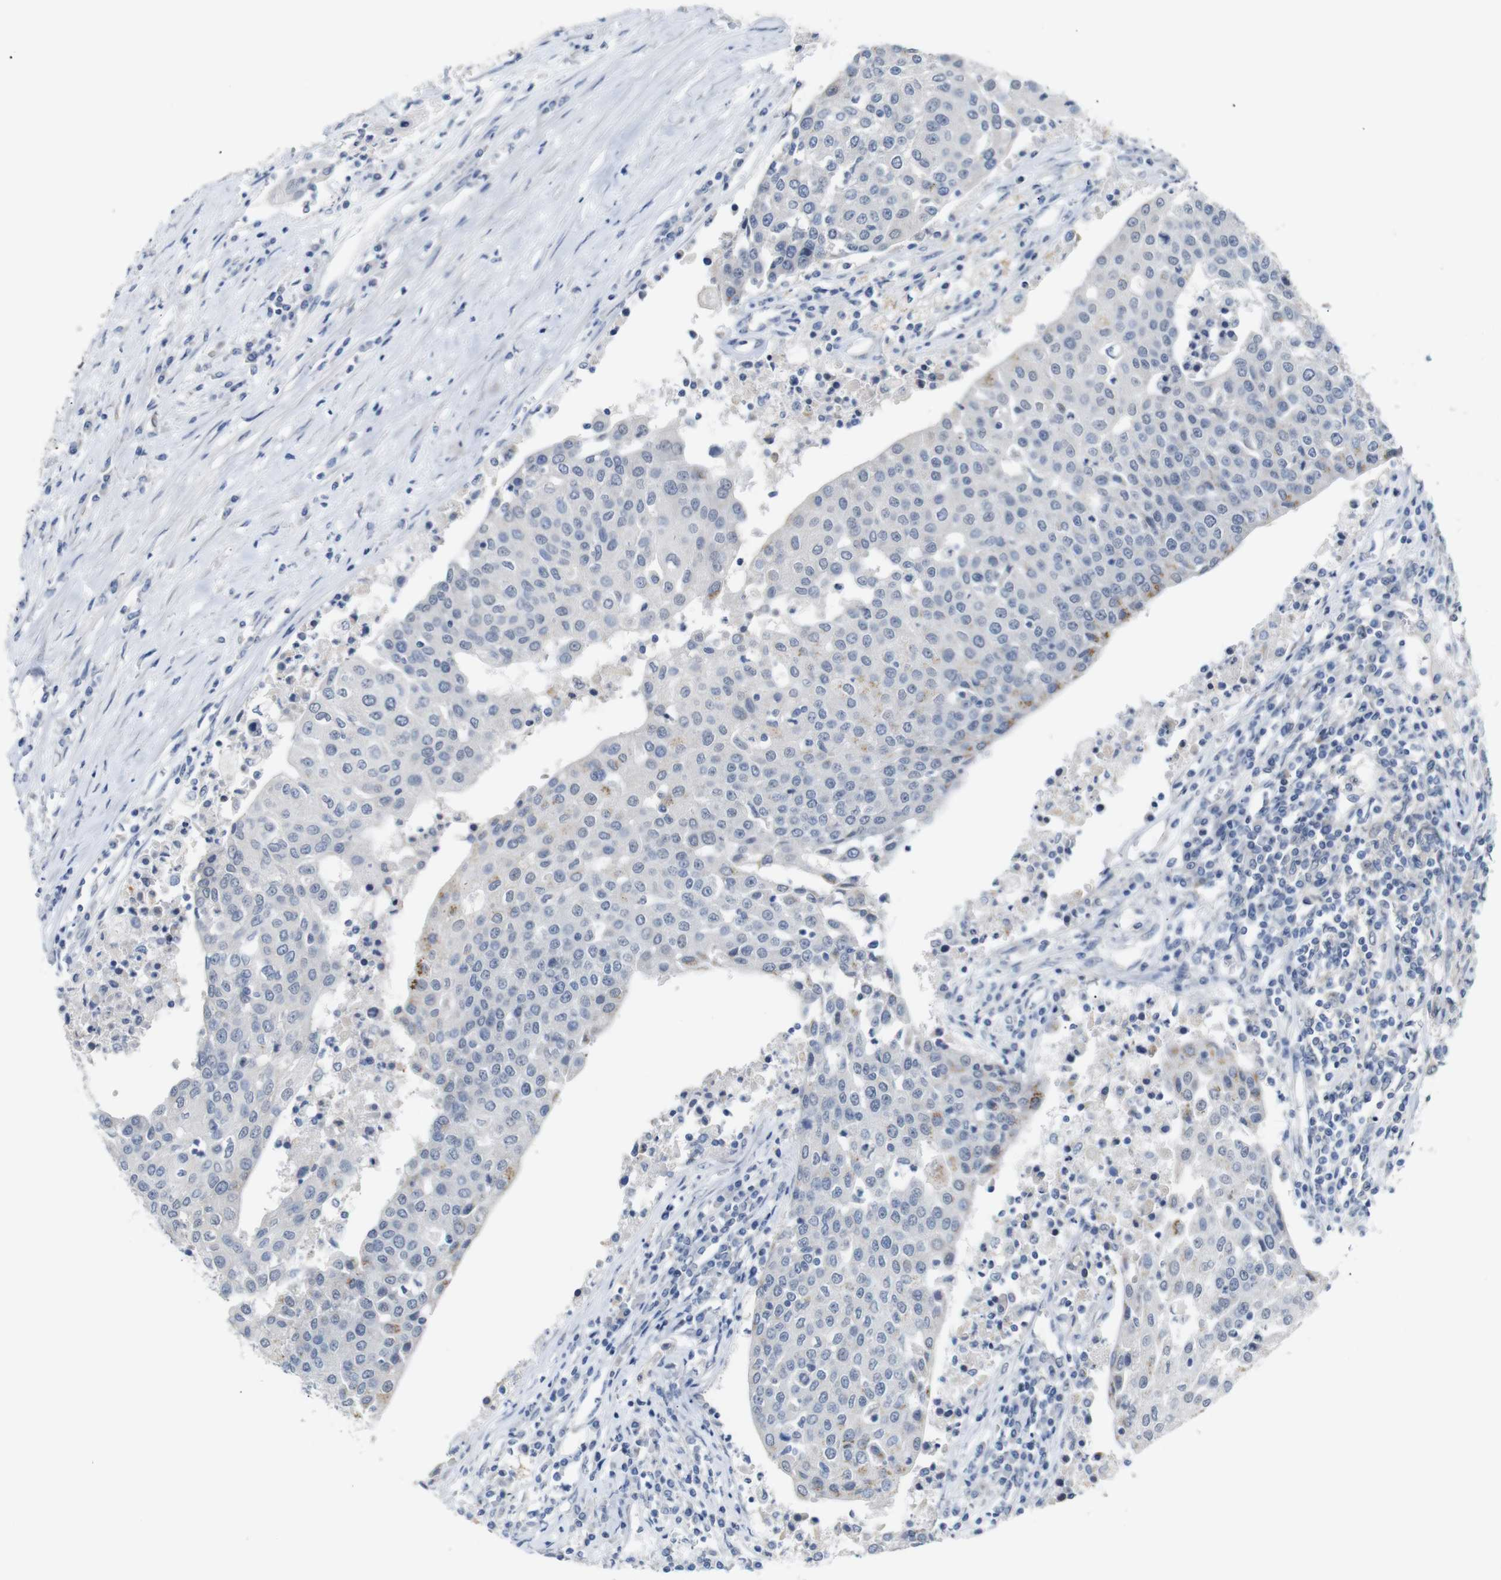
{"staining": {"intensity": "weak", "quantity": "<25%", "location": "cytoplasmic/membranous"}, "tissue": "urothelial cancer", "cell_type": "Tumor cells", "image_type": "cancer", "snomed": [{"axis": "morphology", "description": "Urothelial carcinoma, High grade"}, {"axis": "topography", "description": "Urinary bladder"}], "caption": "Micrograph shows no protein staining in tumor cells of urothelial carcinoma (high-grade) tissue.", "gene": "CHRM5", "patient": {"sex": "female", "age": 85}}